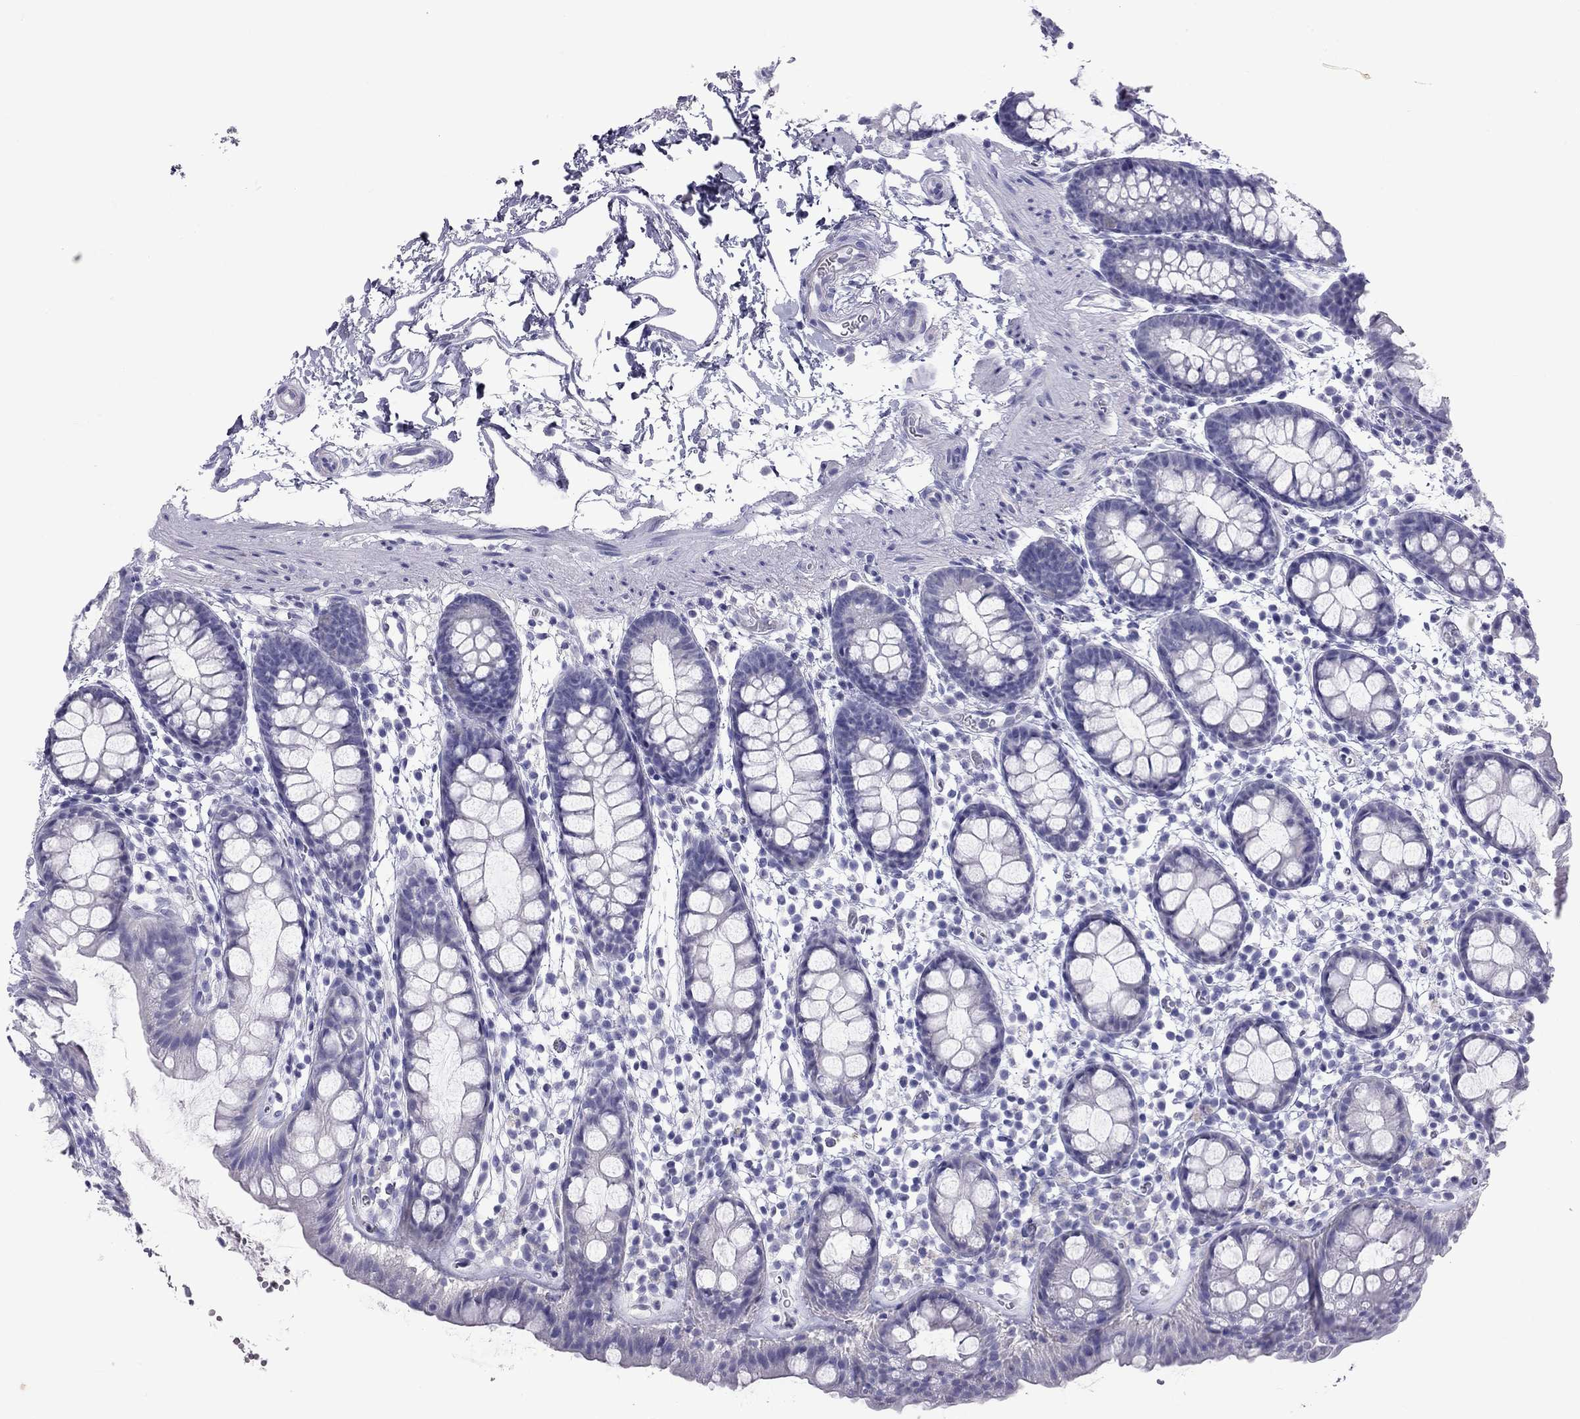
{"staining": {"intensity": "negative", "quantity": "none", "location": "none"}, "tissue": "rectum", "cell_type": "Glandular cells", "image_type": "normal", "snomed": [{"axis": "morphology", "description": "Normal tissue, NOS"}, {"axis": "topography", "description": "Rectum"}], "caption": "Micrograph shows no protein positivity in glandular cells of unremarkable rectum. (DAB immunohistochemistry visualized using brightfield microscopy, high magnification).", "gene": "FSCN3", "patient": {"sex": "male", "age": 57}}